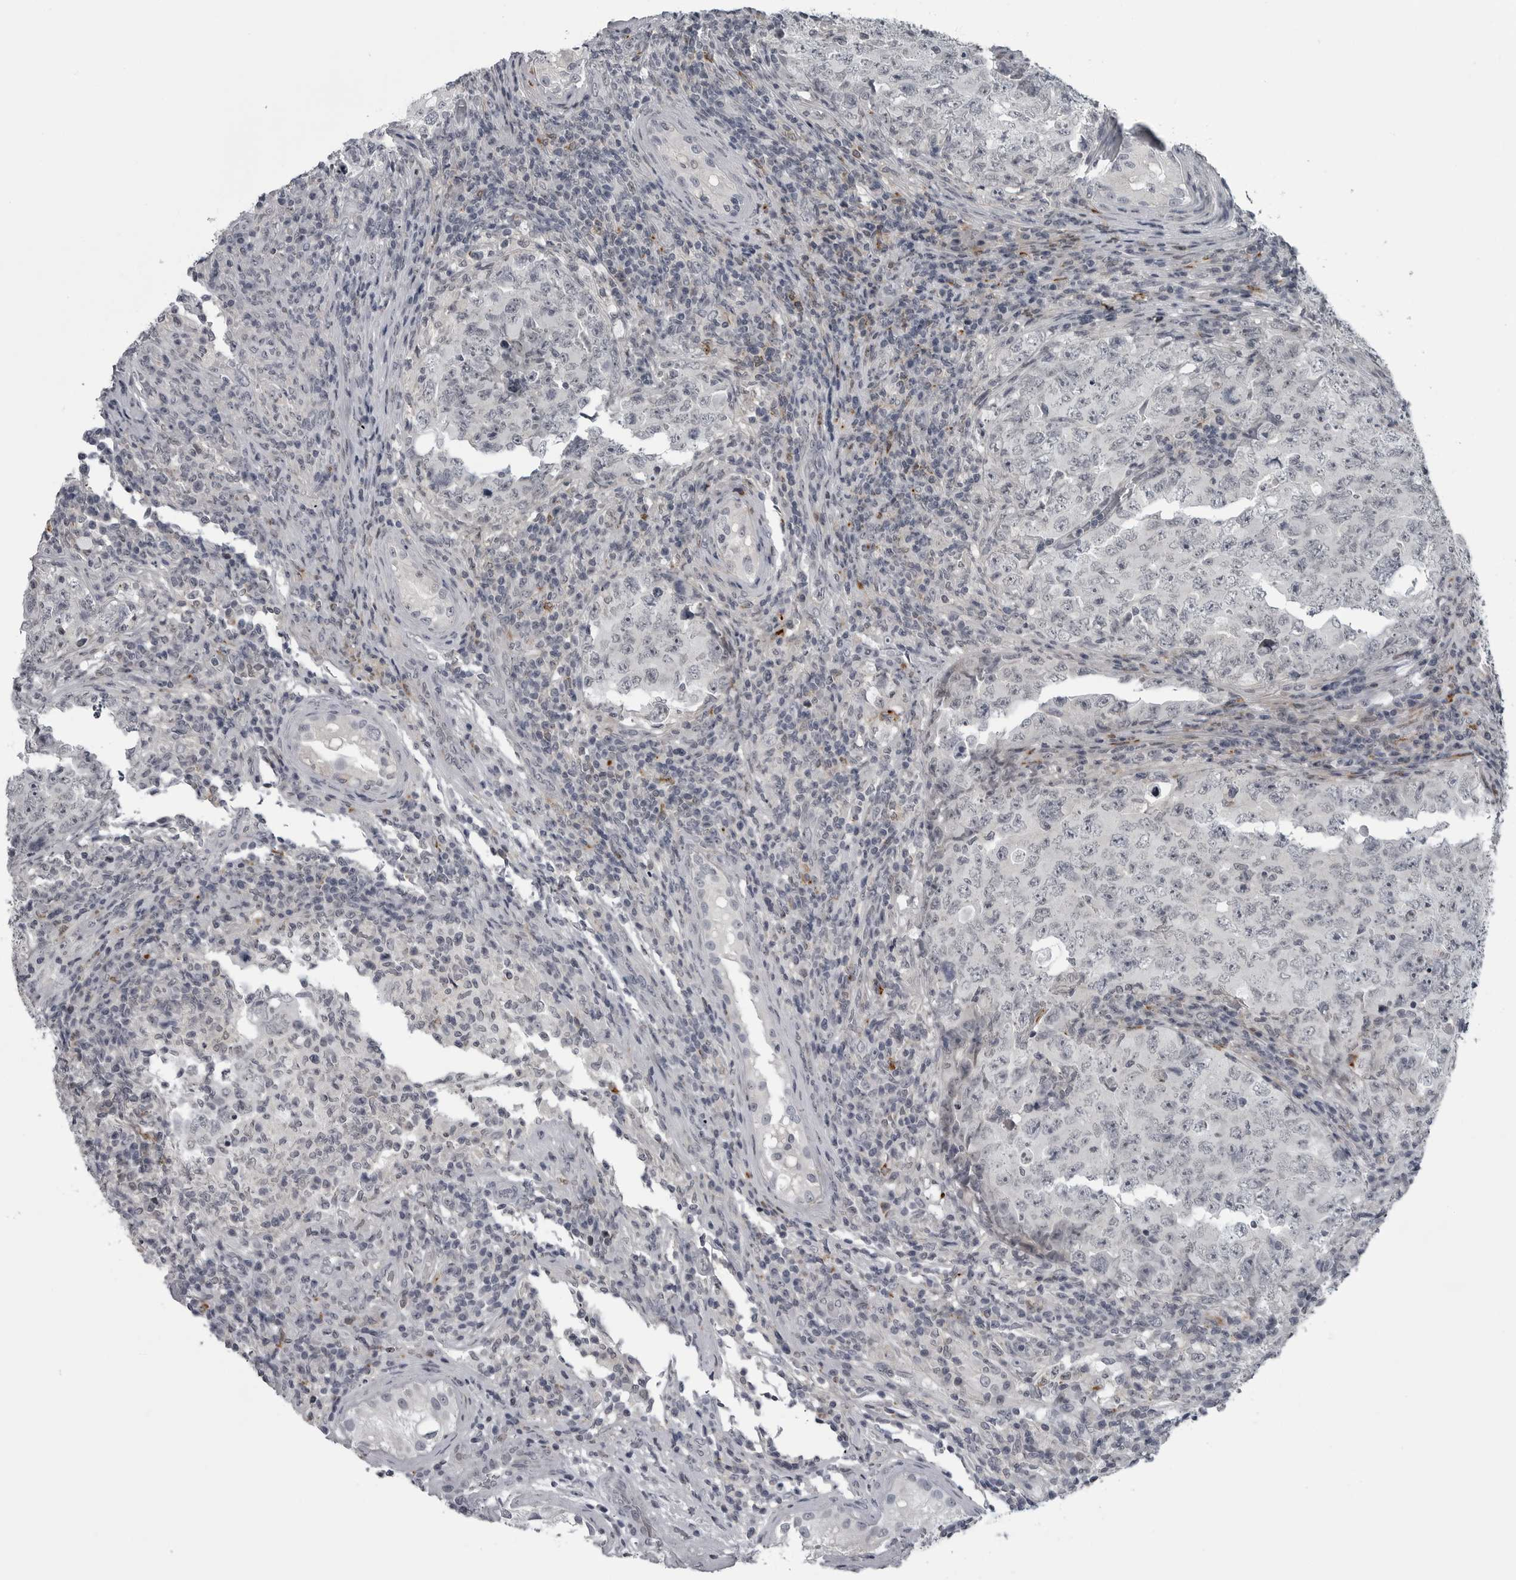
{"staining": {"intensity": "negative", "quantity": "none", "location": "none"}, "tissue": "testis cancer", "cell_type": "Tumor cells", "image_type": "cancer", "snomed": [{"axis": "morphology", "description": "Carcinoma, Embryonal, NOS"}, {"axis": "topography", "description": "Testis"}], "caption": "The immunohistochemistry image has no significant expression in tumor cells of testis cancer (embryonal carcinoma) tissue.", "gene": "LYSMD1", "patient": {"sex": "male", "age": 26}}